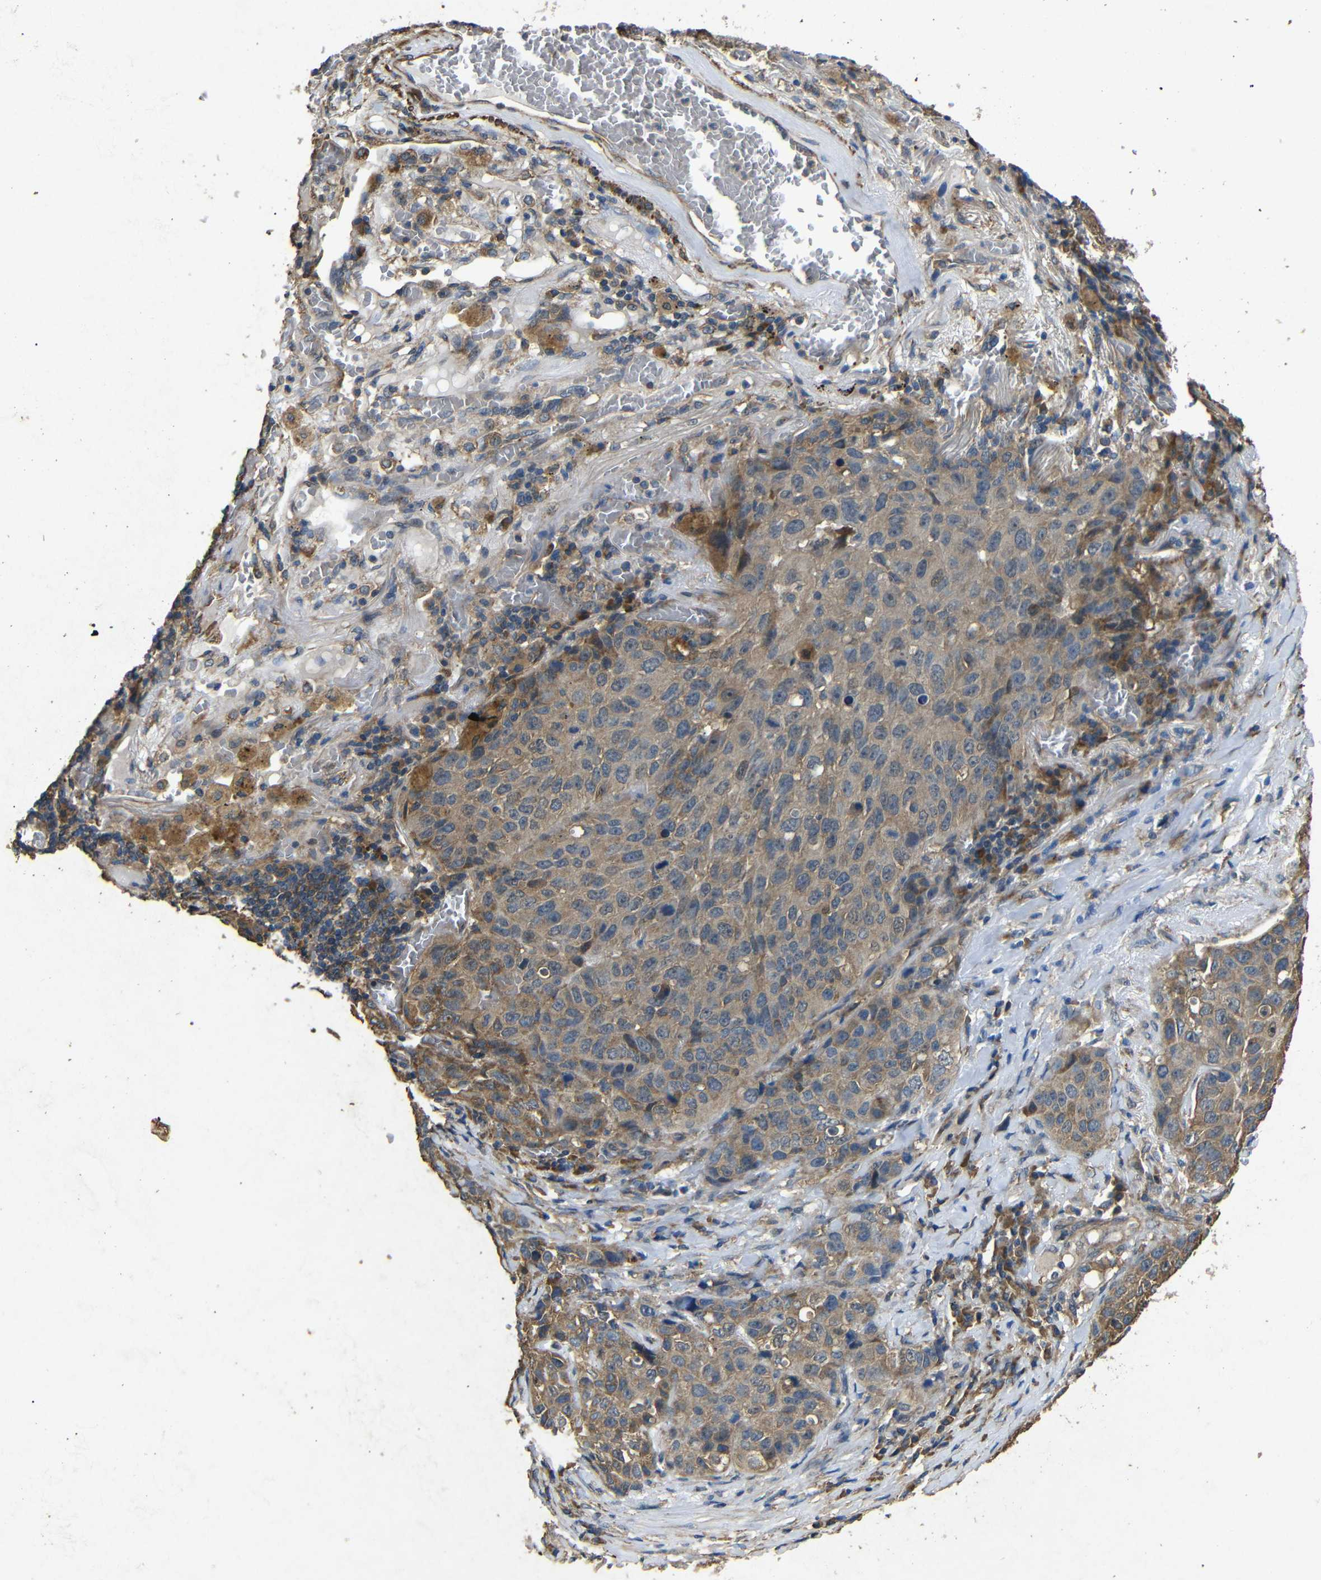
{"staining": {"intensity": "moderate", "quantity": ">75%", "location": "cytoplasmic/membranous"}, "tissue": "lung cancer", "cell_type": "Tumor cells", "image_type": "cancer", "snomed": [{"axis": "morphology", "description": "Squamous cell carcinoma, NOS"}, {"axis": "topography", "description": "Lung"}], "caption": "This histopathology image displays immunohistochemistry staining of human lung cancer, with medium moderate cytoplasmic/membranous expression in about >75% of tumor cells.", "gene": "BNIP3", "patient": {"sex": "male", "age": 57}}